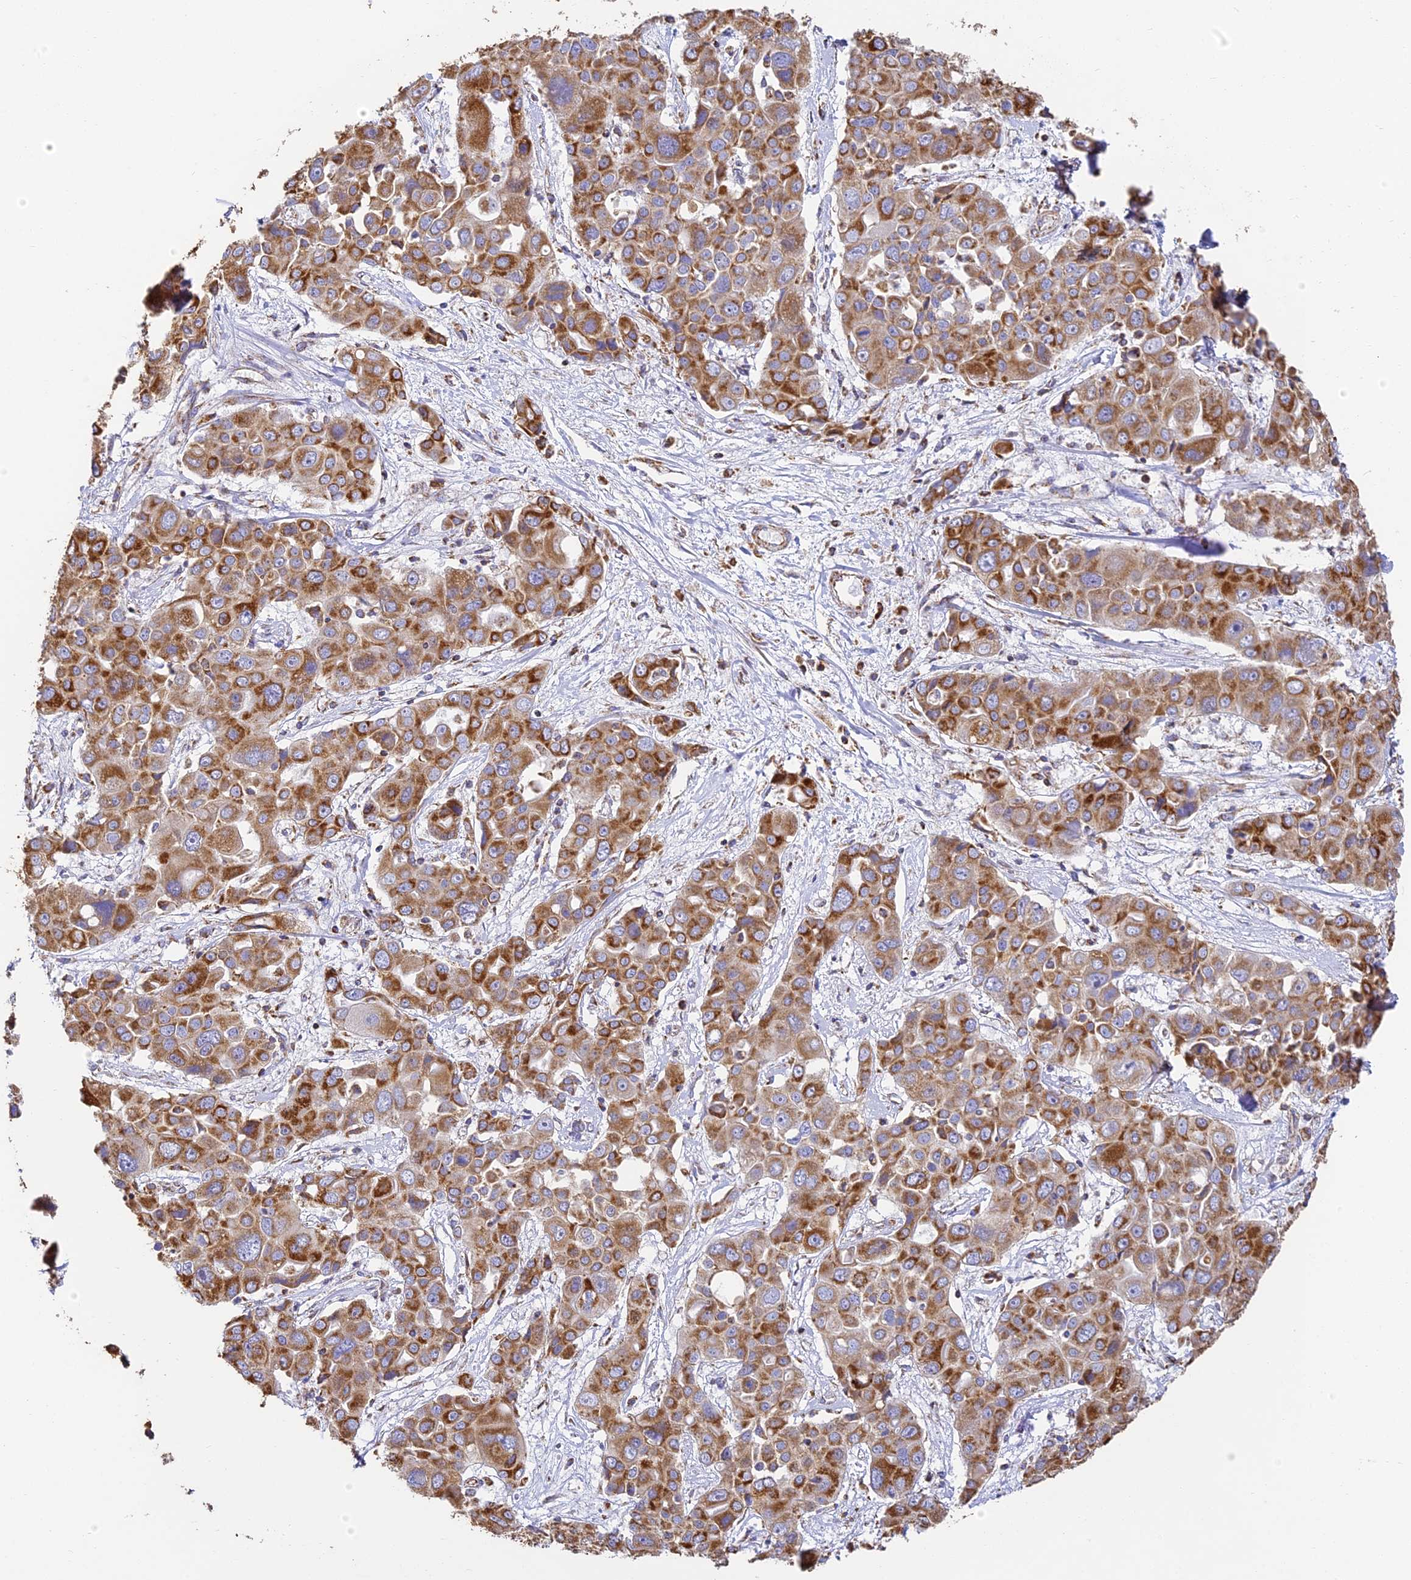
{"staining": {"intensity": "strong", "quantity": ">75%", "location": "cytoplasmic/membranous"}, "tissue": "liver cancer", "cell_type": "Tumor cells", "image_type": "cancer", "snomed": [{"axis": "morphology", "description": "Cholangiocarcinoma"}, {"axis": "topography", "description": "Liver"}], "caption": "A high-resolution micrograph shows IHC staining of cholangiocarcinoma (liver), which shows strong cytoplasmic/membranous expression in approximately >75% of tumor cells.", "gene": "COX6C", "patient": {"sex": "male", "age": 67}}